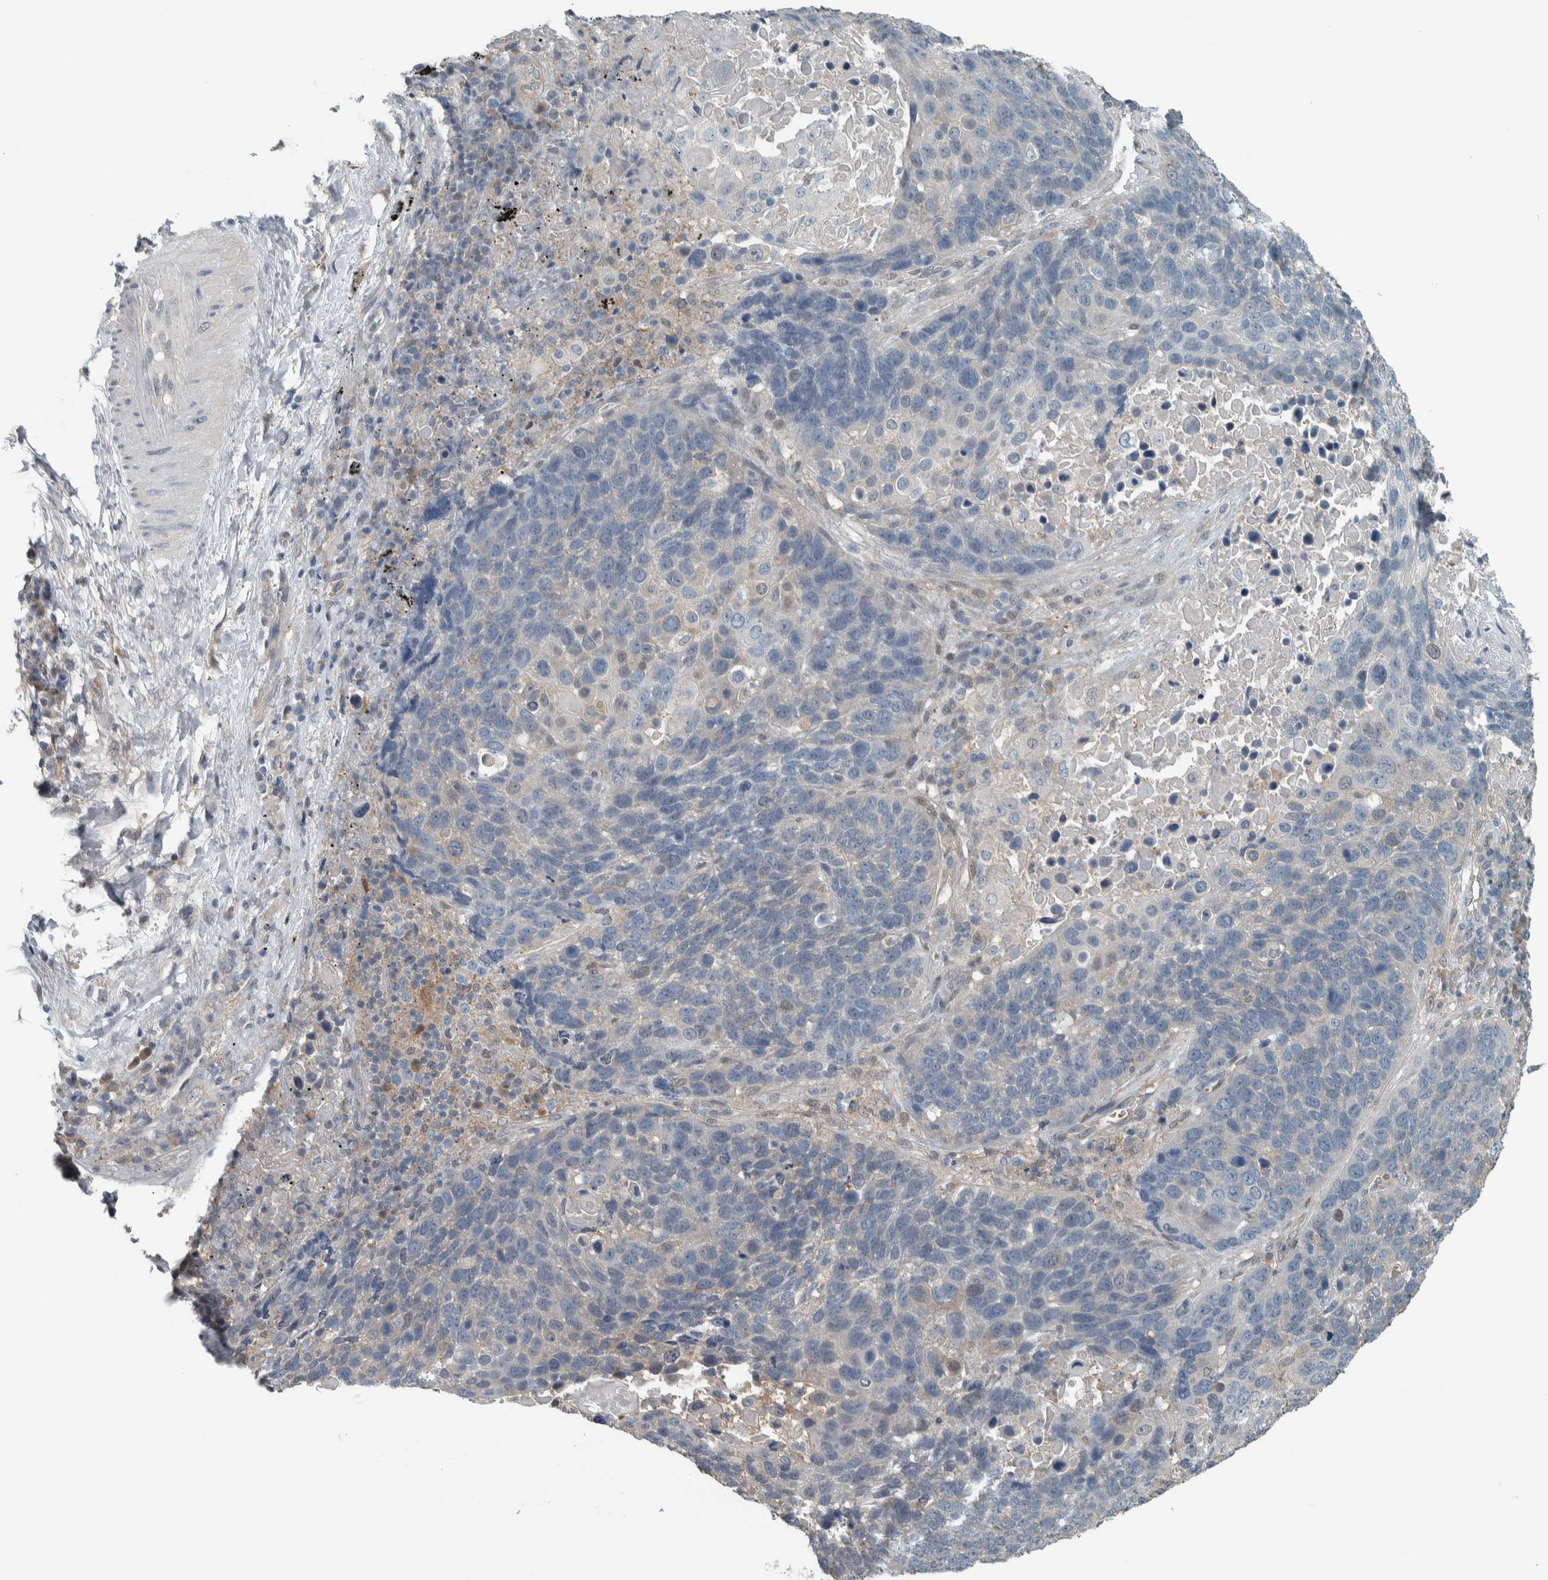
{"staining": {"intensity": "negative", "quantity": "none", "location": "none"}, "tissue": "lung cancer", "cell_type": "Tumor cells", "image_type": "cancer", "snomed": [{"axis": "morphology", "description": "Squamous cell carcinoma, NOS"}, {"axis": "topography", "description": "Lung"}], "caption": "High power microscopy histopathology image of an immunohistochemistry (IHC) micrograph of lung cancer, revealing no significant staining in tumor cells. Nuclei are stained in blue.", "gene": "ALAD", "patient": {"sex": "male", "age": 66}}